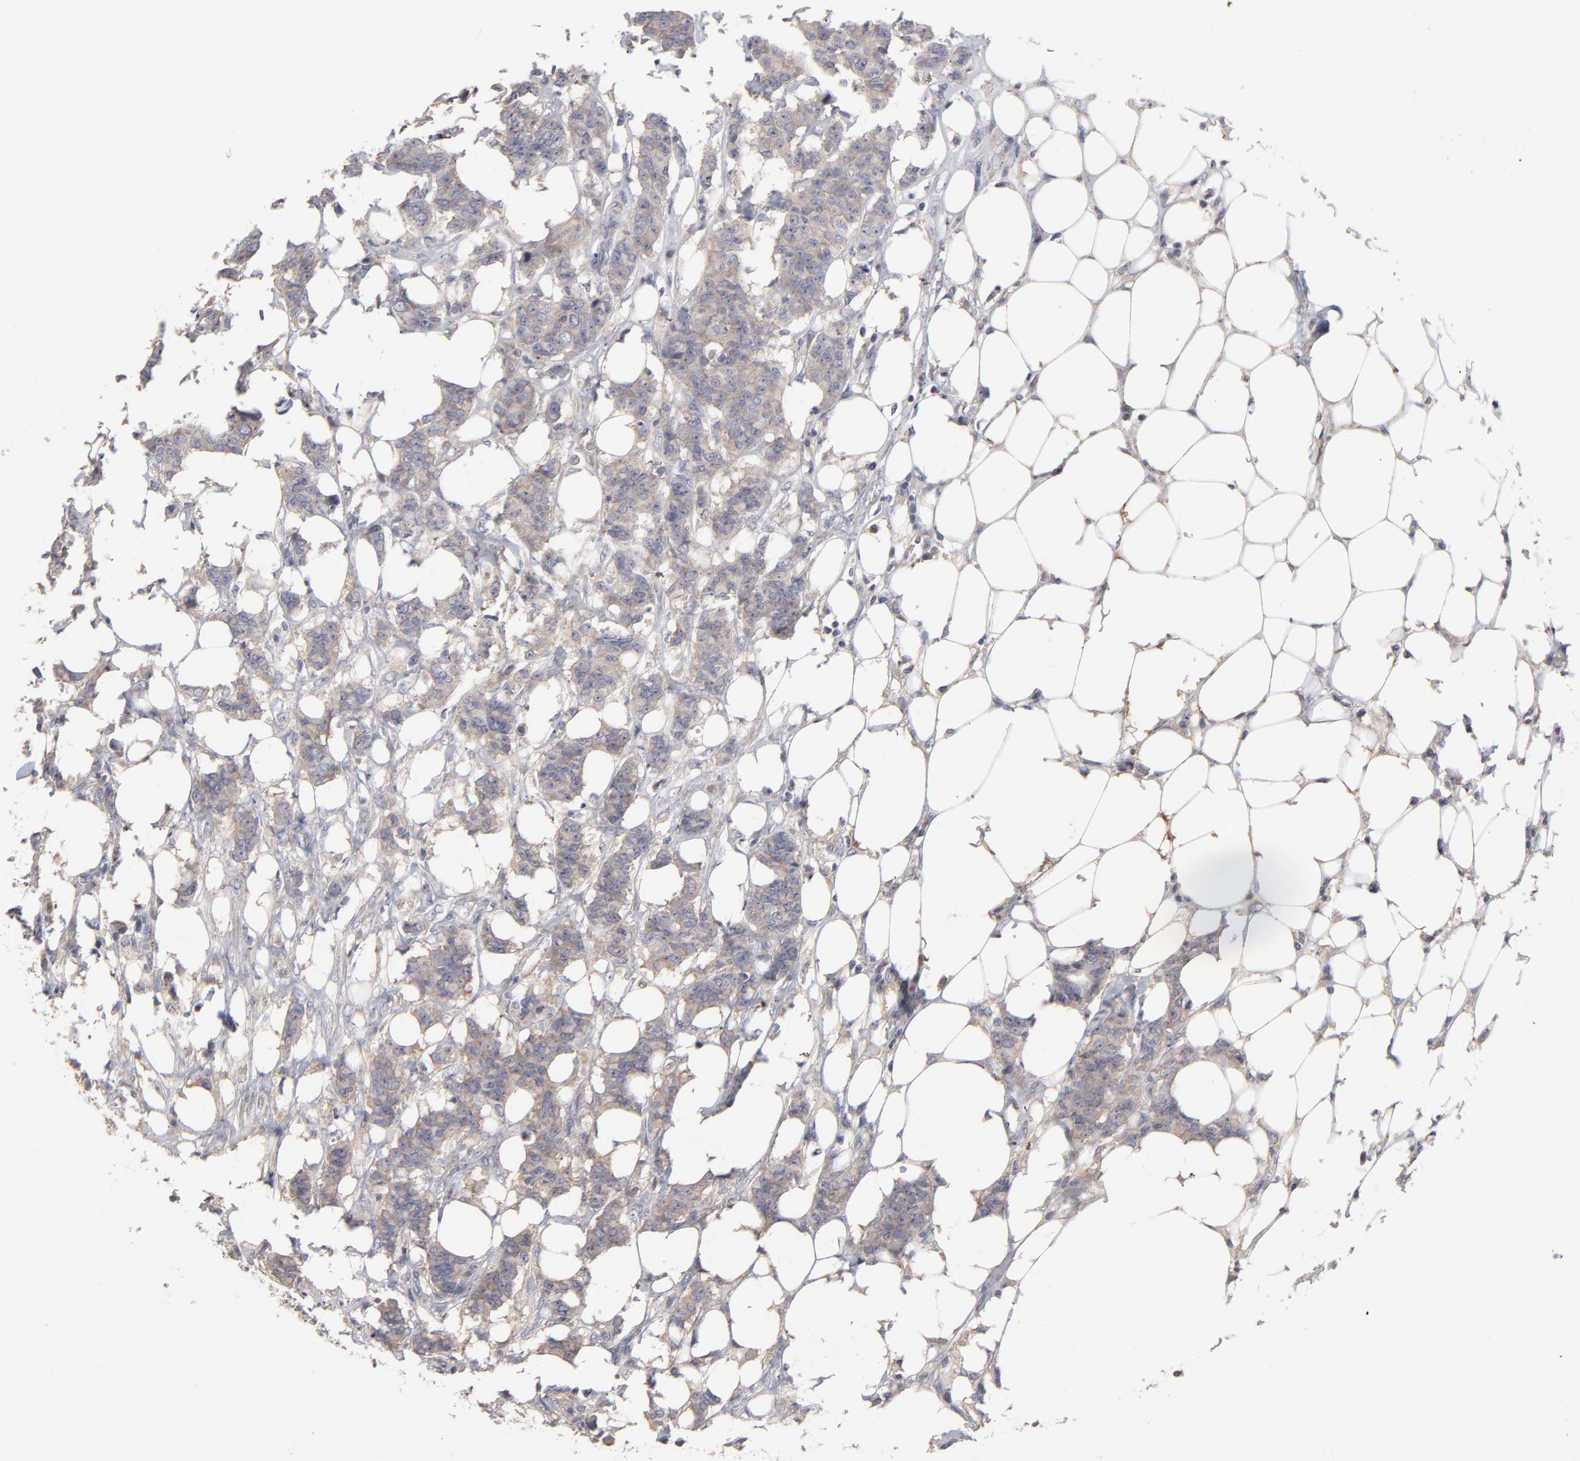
{"staining": {"intensity": "weak", "quantity": ">75%", "location": "cytoplasmic/membranous"}, "tissue": "breast cancer", "cell_type": "Tumor cells", "image_type": "cancer", "snomed": [{"axis": "morphology", "description": "Duct carcinoma"}, {"axis": "topography", "description": "Breast"}], "caption": "Immunohistochemical staining of human breast cancer demonstrates low levels of weak cytoplasmic/membranous staining in about >75% of tumor cells.", "gene": "TANGO2", "patient": {"sex": "female", "age": 40}}